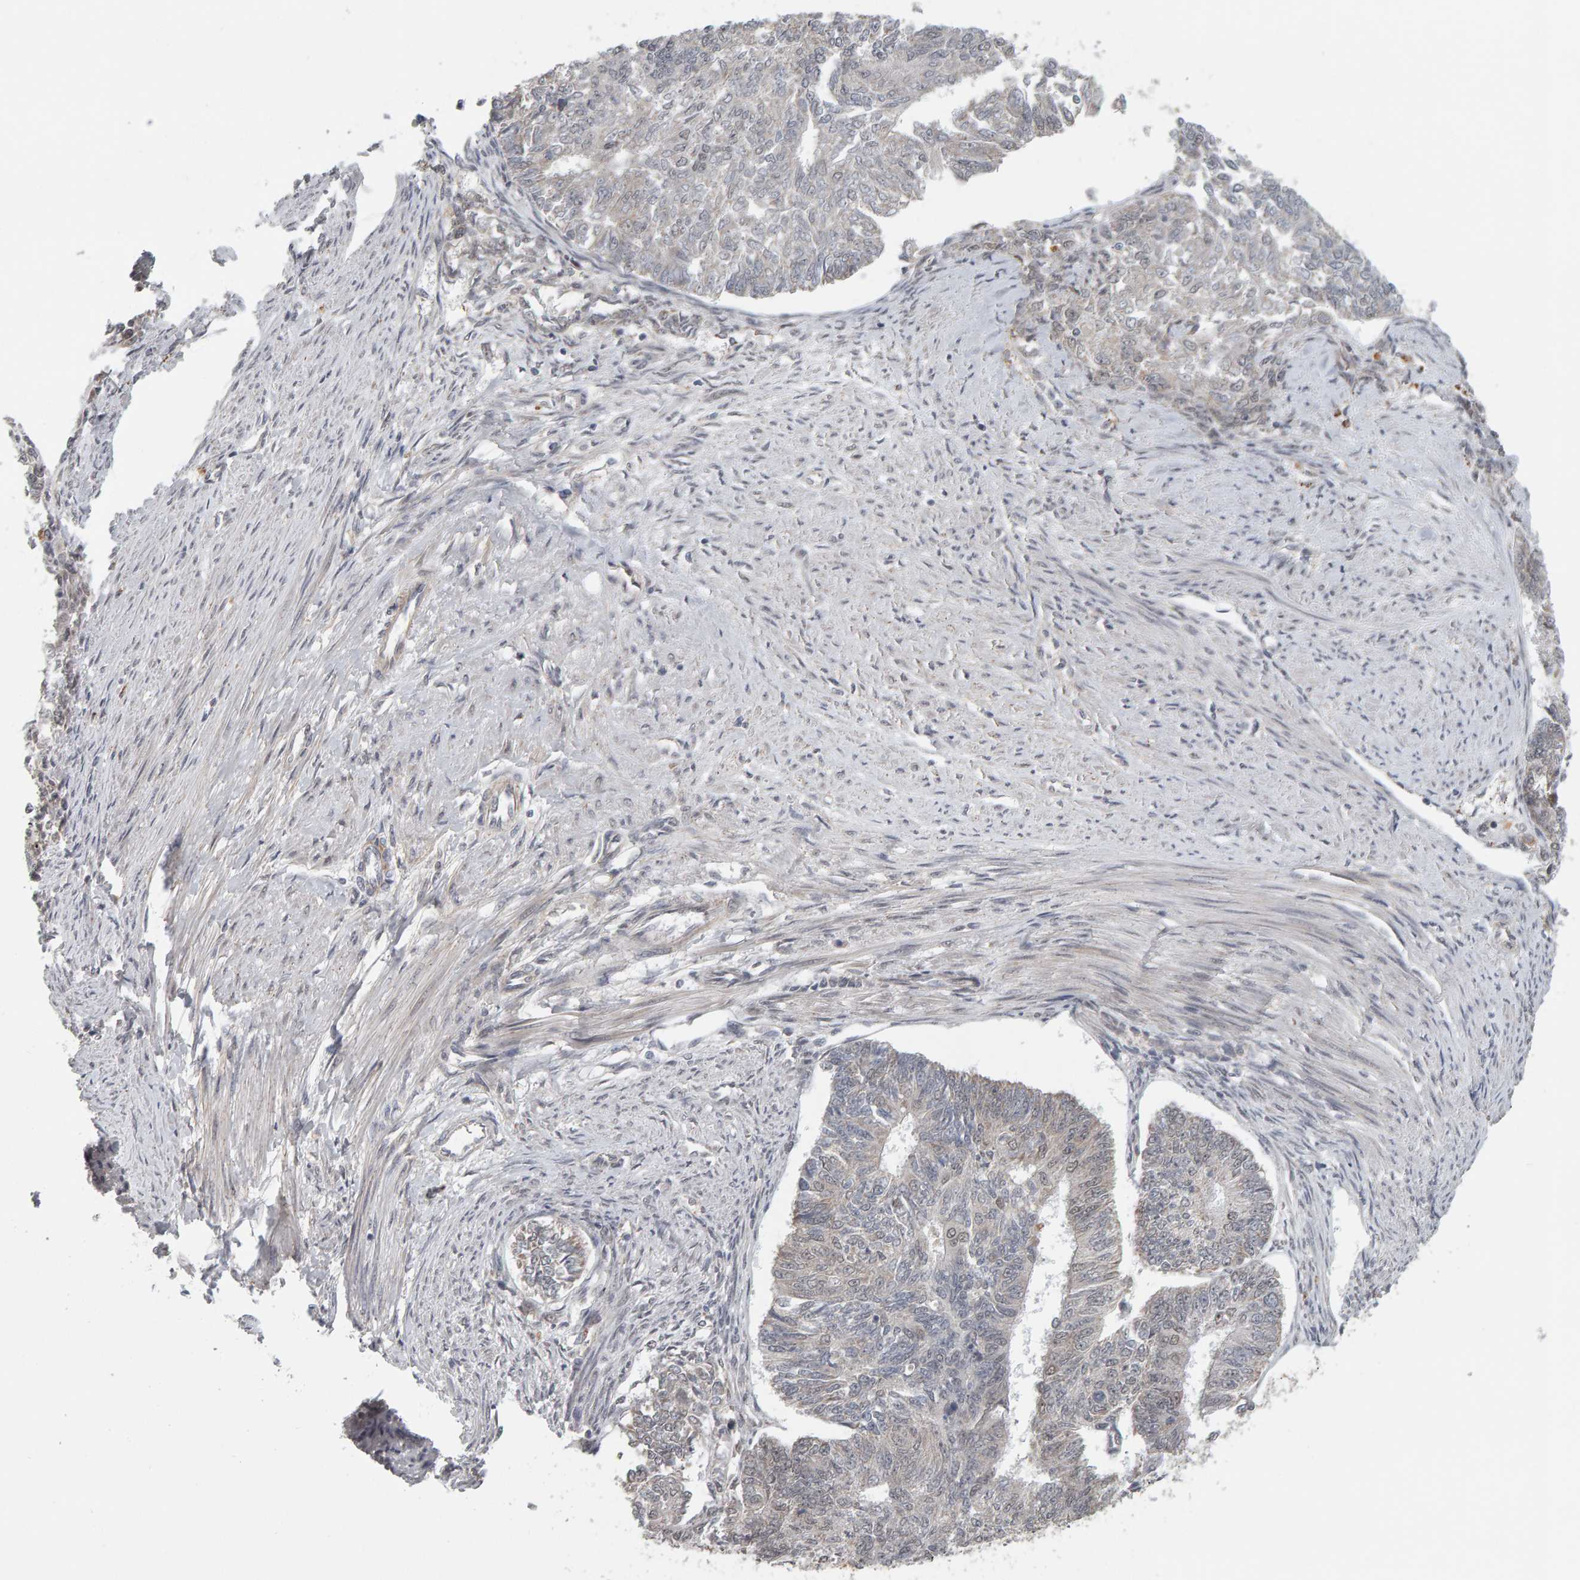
{"staining": {"intensity": "weak", "quantity": "<25%", "location": "nuclear"}, "tissue": "endometrial cancer", "cell_type": "Tumor cells", "image_type": "cancer", "snomed": [{"axis": "morphology", "description": "Adenocarcinoma, NOS"}, {"axis": "topography", "description": "Endometrium"}], "caption": "Immunohistochemical staining of endometrial adenocarcinoma exhibits no significant positivity in tumor cells.", "gene": "DAP3", "patient": {"sex": "female", "age": 32}}